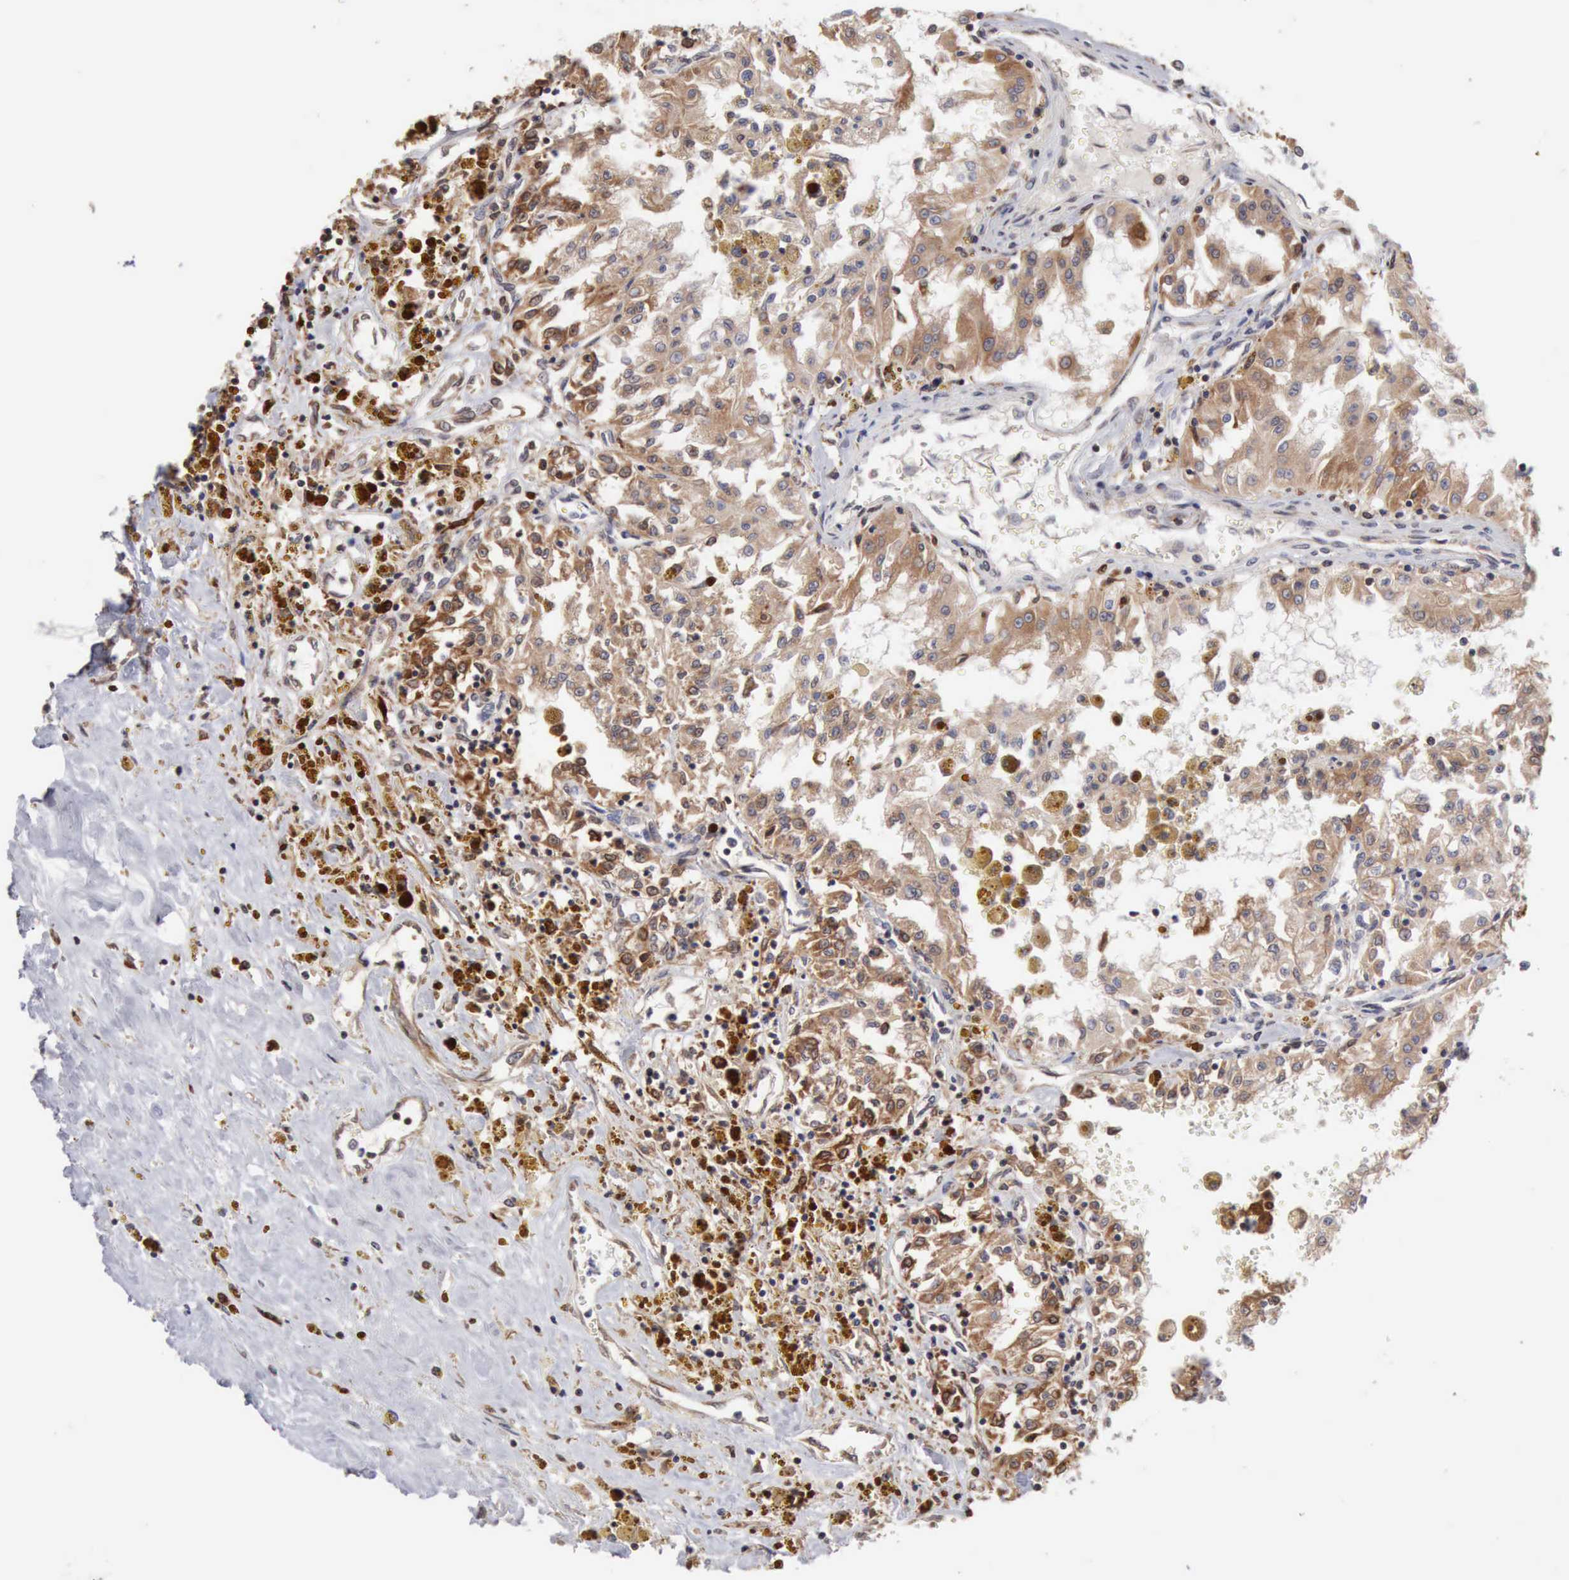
{"staining": {"intensity": "moderate", "quantity": ">75%", "location": "cytoplasmic/membranous"}, "tissue": "renal cancer", "cell_type": "Tumor cells", "image_type": "cancer", "snomed": [{"axis": "morphology", "description": "Adenocarcinoma, NOS"}, {"axis": "topography", "description": "Kidney"}], "caption": "The histopathology image exhibits staining of renal cancer (adenocarcinoma), revealing moderate cytoplasmic/membranous protein expression (brown color) within tumor cells.", "gene": "APOL2", "patient": {"sex": "male", "age": 78}}